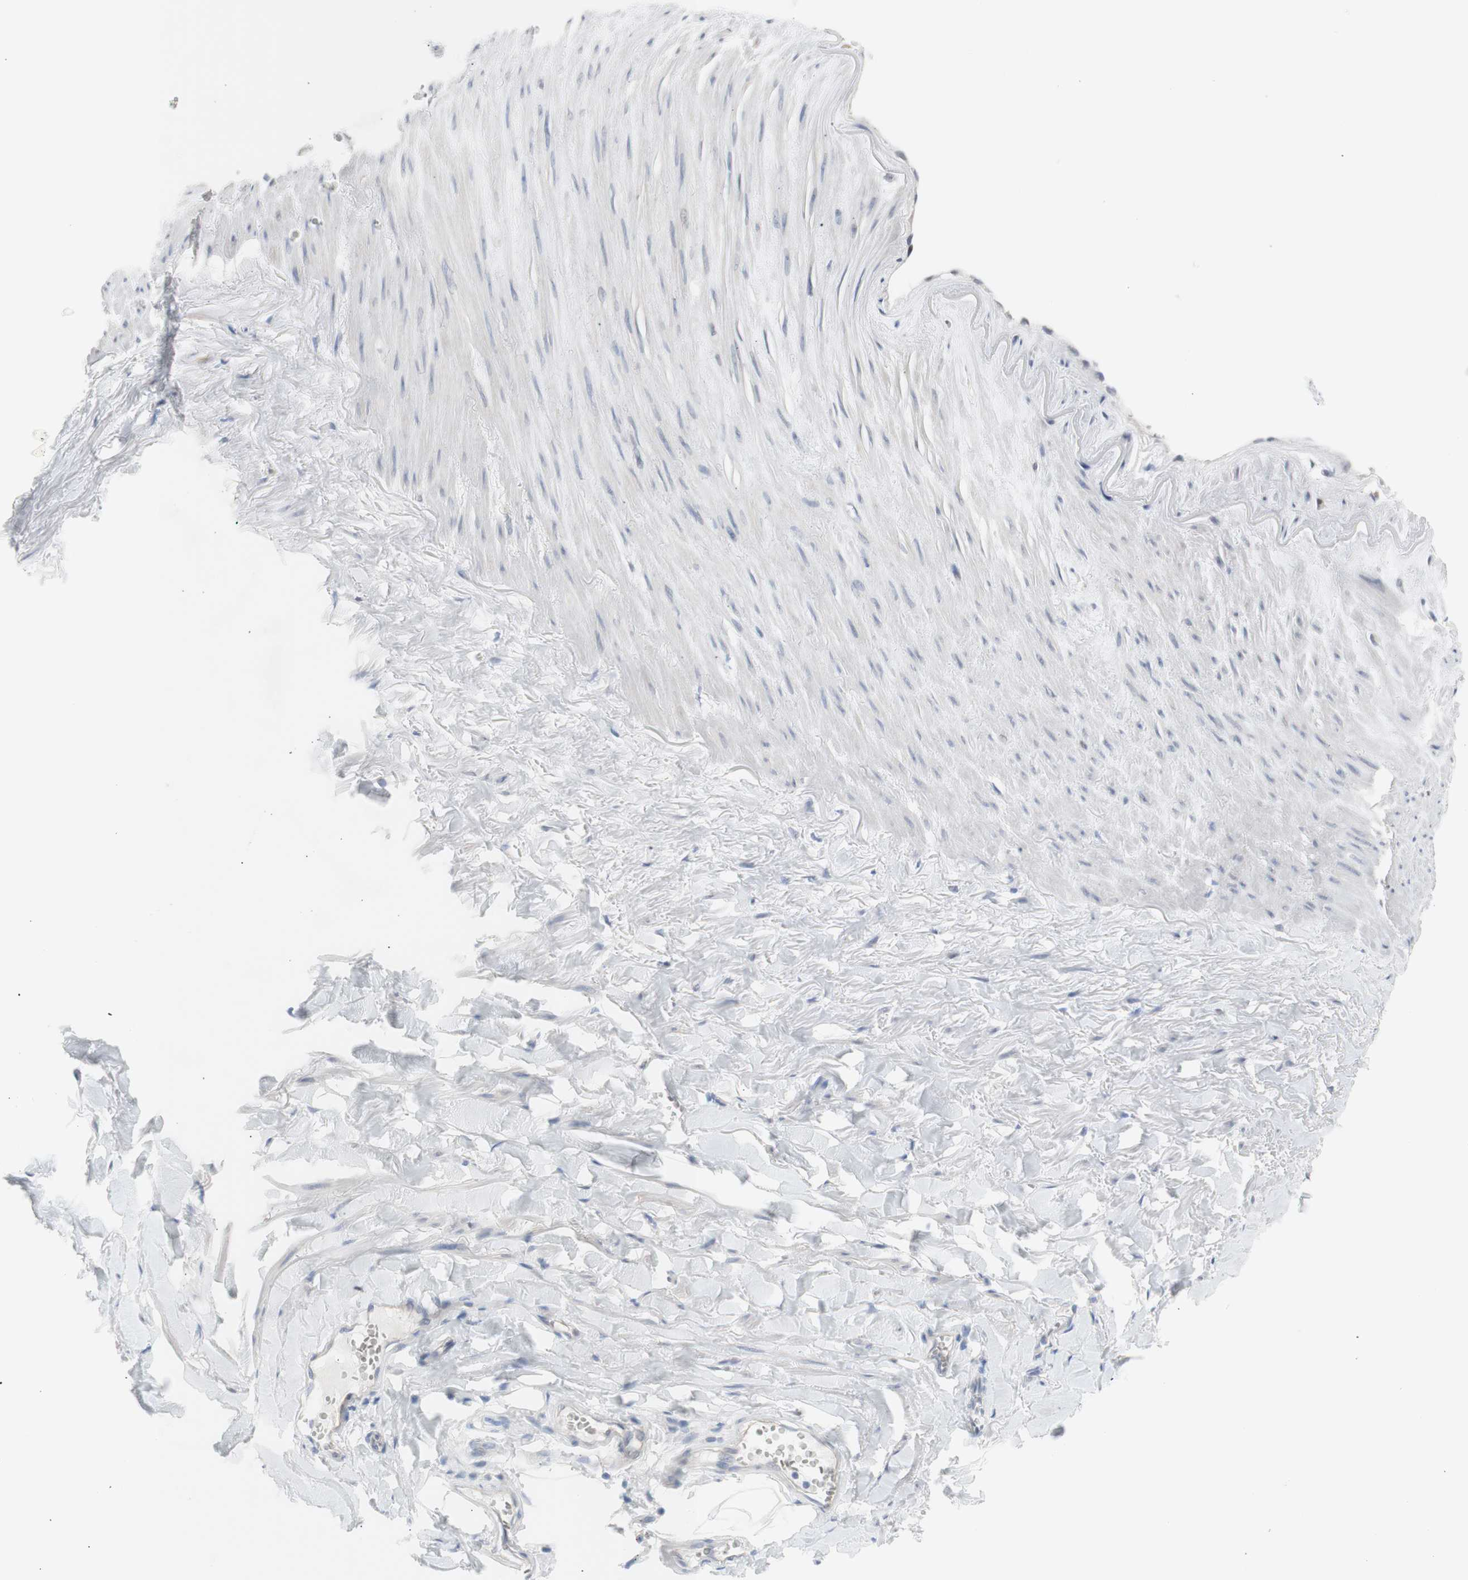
{"staining": {"intensity": "negative", "quantity": "none", "location": "none"}, "tissue": "adipose tissue", "cell_type": "Adipocytes", "image_type": "normal", "snomed": [{"axis": "morphology", "description": "Normal tissue, NOS"}, {"axis": "topography", "description": "Adipose tissue"}, {"axis": "topography", "description": "Peripheral nerve tissue"}], "caption": "Immunohistochemistry photomicrograph of benign adipose tissue stained for a protein (brown), which reveals no expression in adipocytes. (Stains: DAB (3,3'-diaminobenzidine) immunohistochemistry with hematoxylin counter stain, Microscopy: brightfield microscopy at high magnification).", "gene": "PRMT5", "patient": {"sex": "male", "age": 52}}